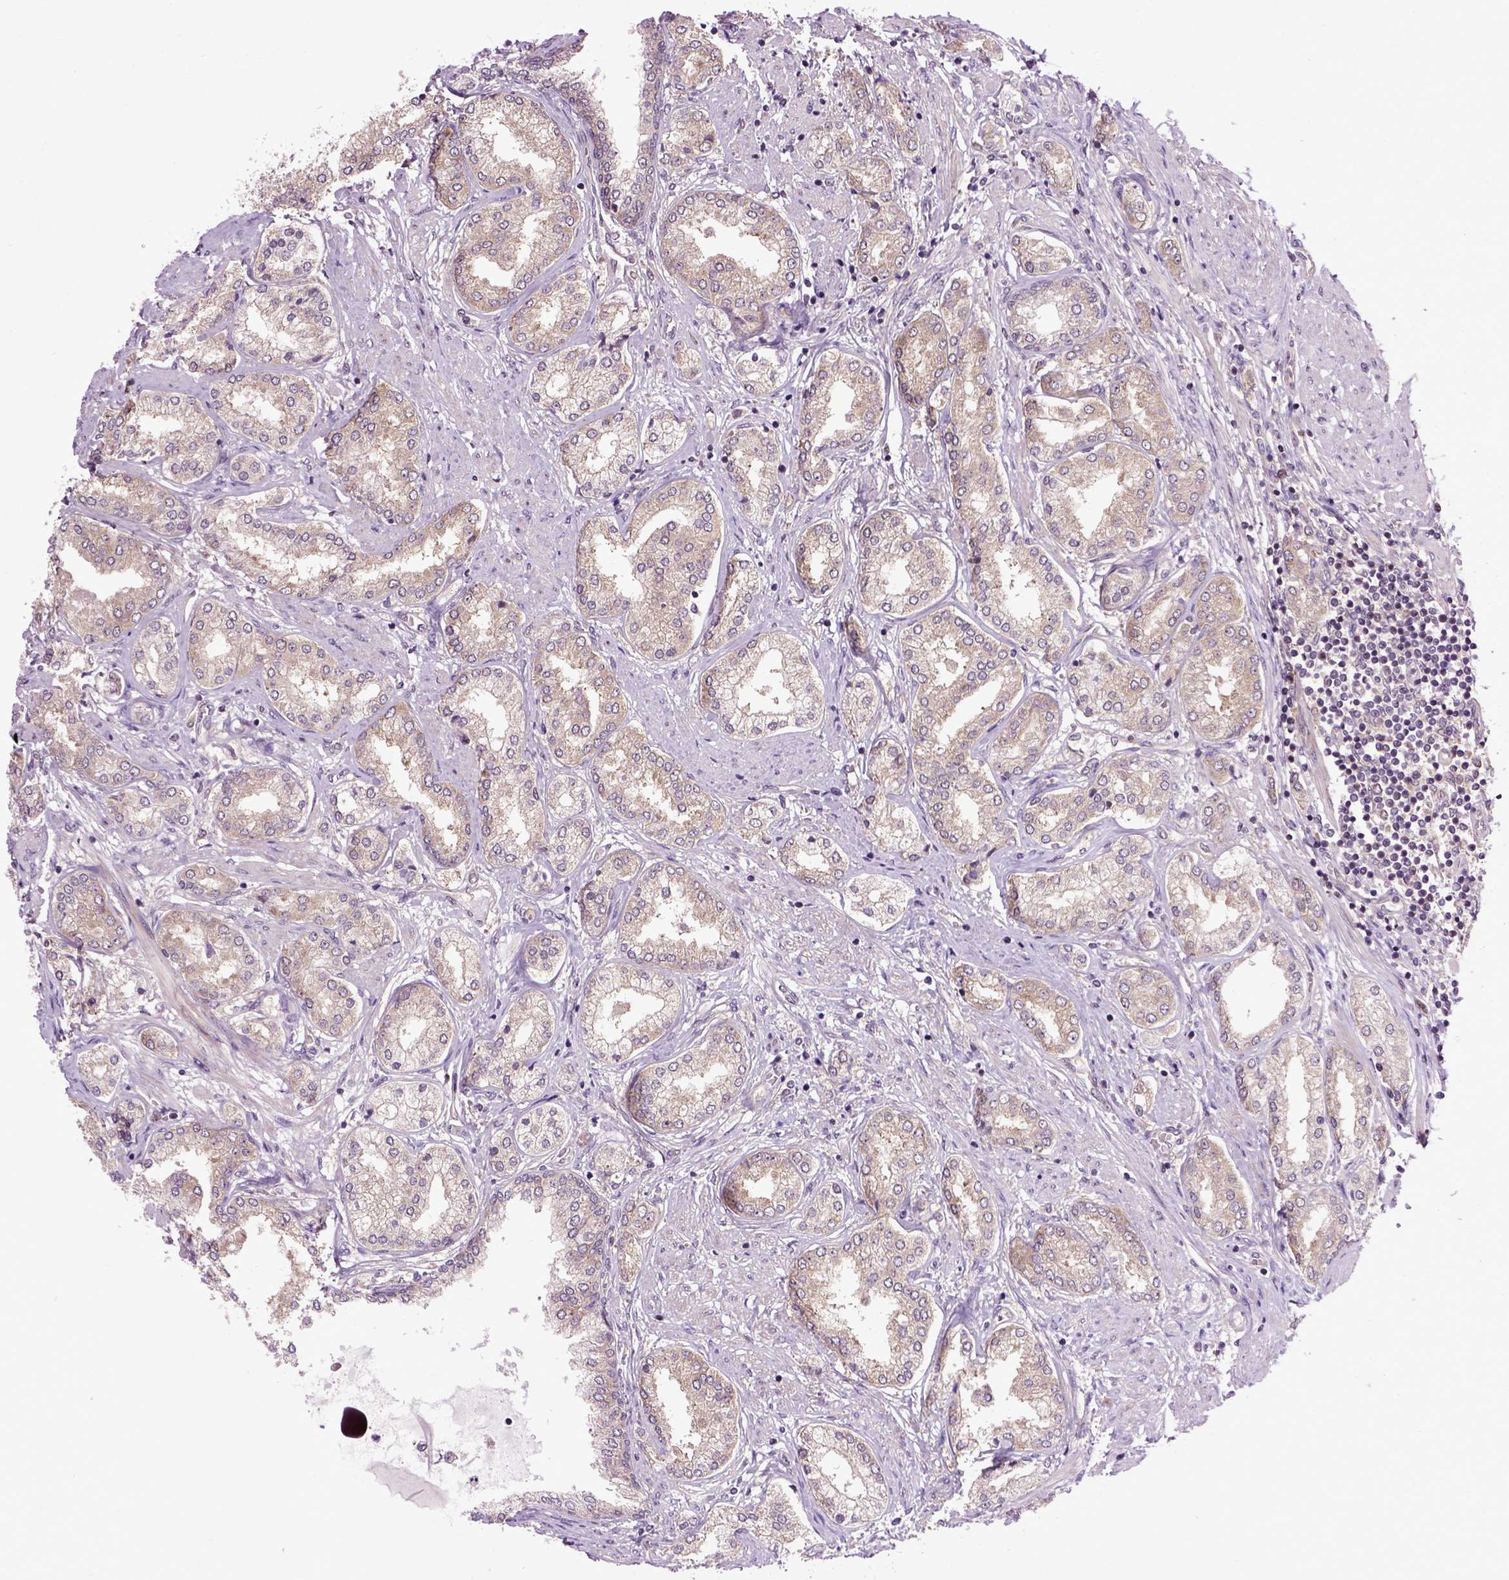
{"staining": {"intensity": "weak", "quantity": ">75%", "location": "cytoplasmic/membranous"}, "tissue": "prostate cancer", "cell_type": "Tumor cells", "image_type": "cancer", "snomed": [{"axis": "morphology", "description": "Adenocarcinoma, NOS"}, {"axis": "topography", "description": "Prostate"}], "caption": "Approximately >75% of tumor cells in prostate adenocarcinoma exhibit weak cytoplasmic/membranous protein expression as visualized by brown immunohistochemical staining.", "gene": "WDR48", "patient": {"sex": "male", "age": 63}}